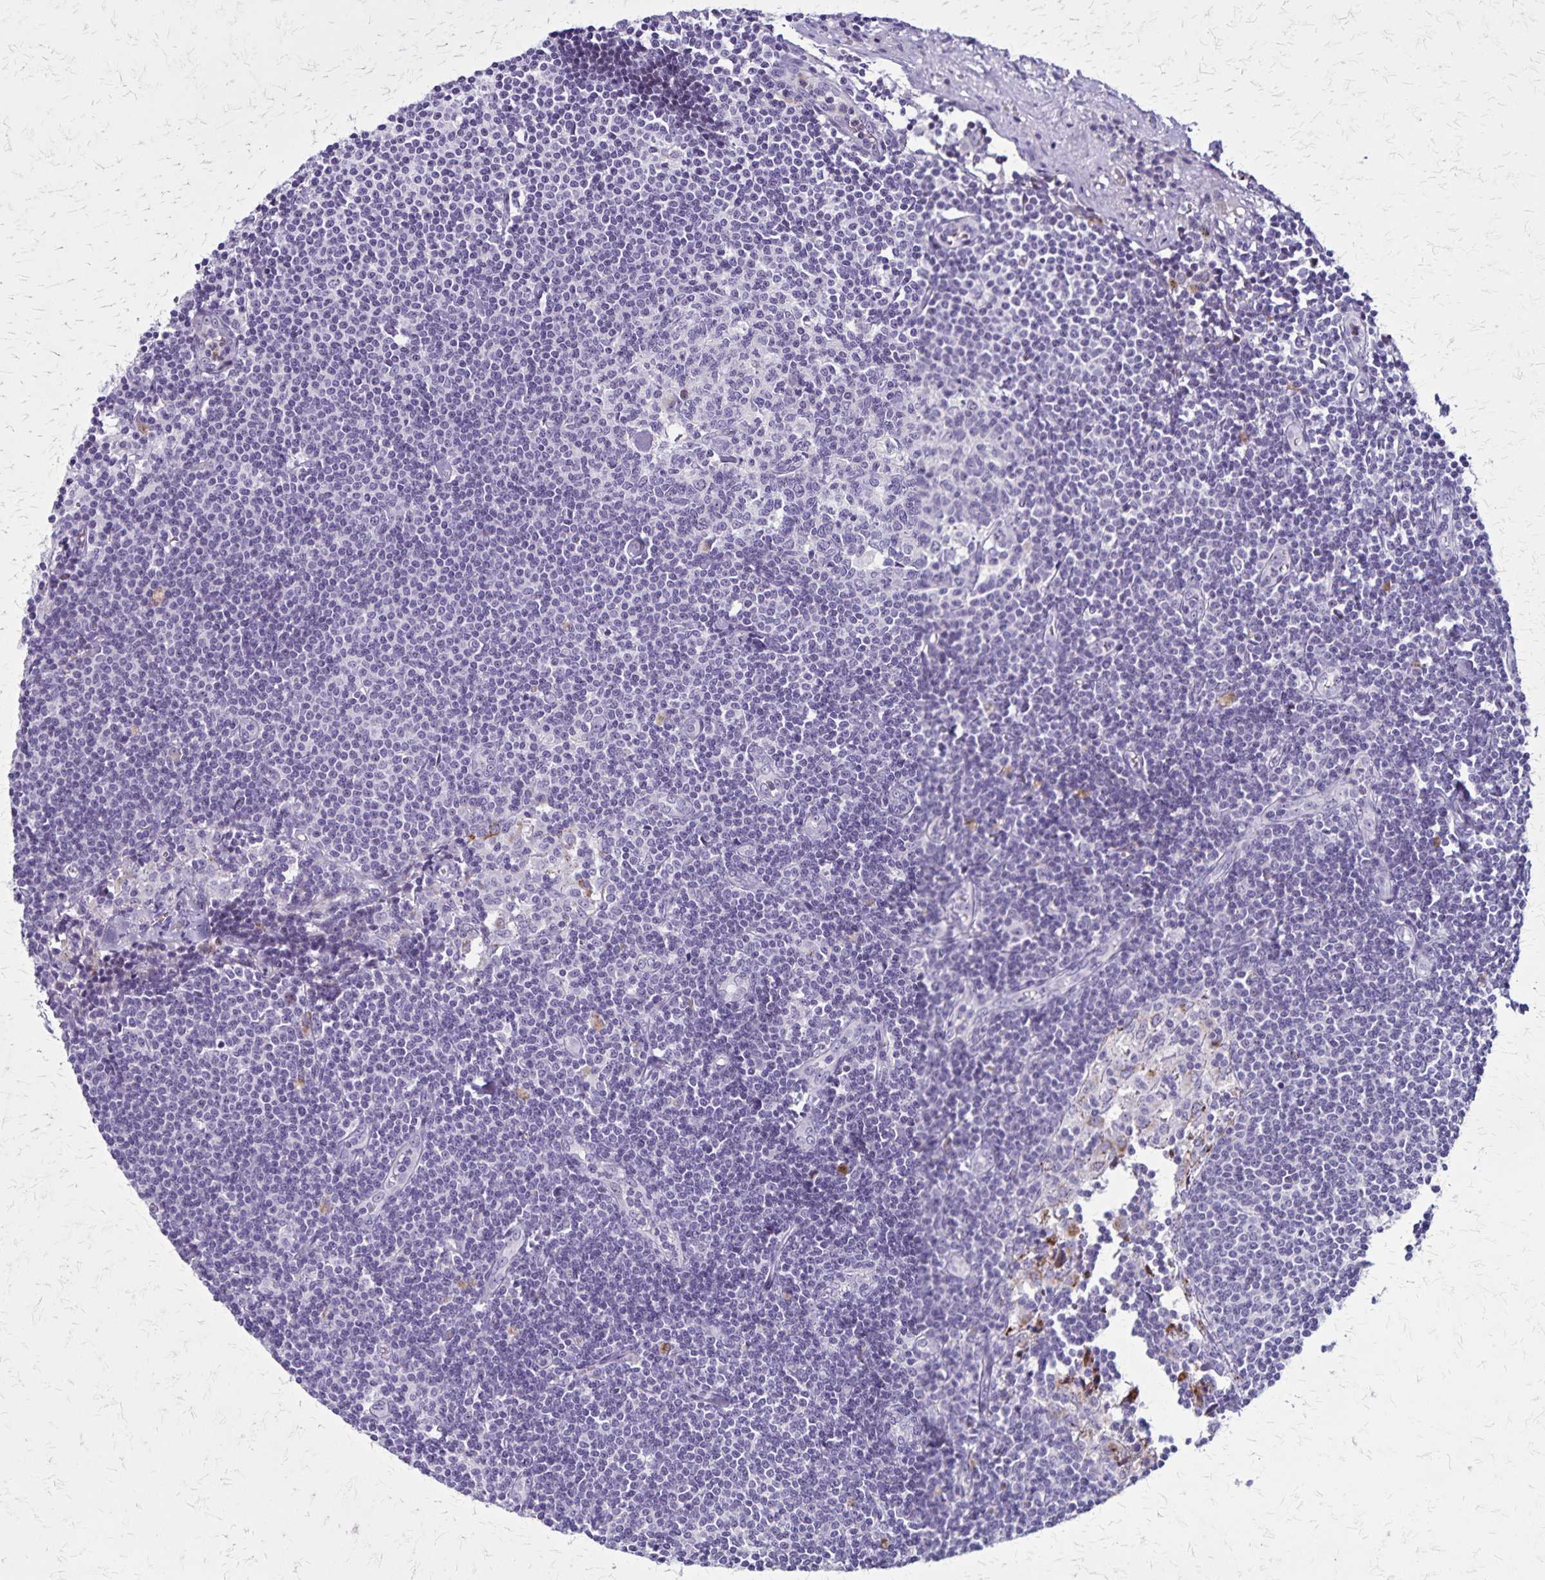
{"staining": {"intensity": "negative", "quantity": "none", "location": "none"}, "tissue": "lymph node", "cell_type": "Germinal center cells", "image_type": "normal", "snomed": [{"axis": "morphology", "description": "Normal tissue, NOS"}, {"axis": "topography", "description": "Lymph node"}], "caption": "IHC image of normal human lymph node stained for a protein (brown), which reveals no expression in germinal center cells.", "gene": "OR51B5", "patient": {"sex": "female", "age": 69}}